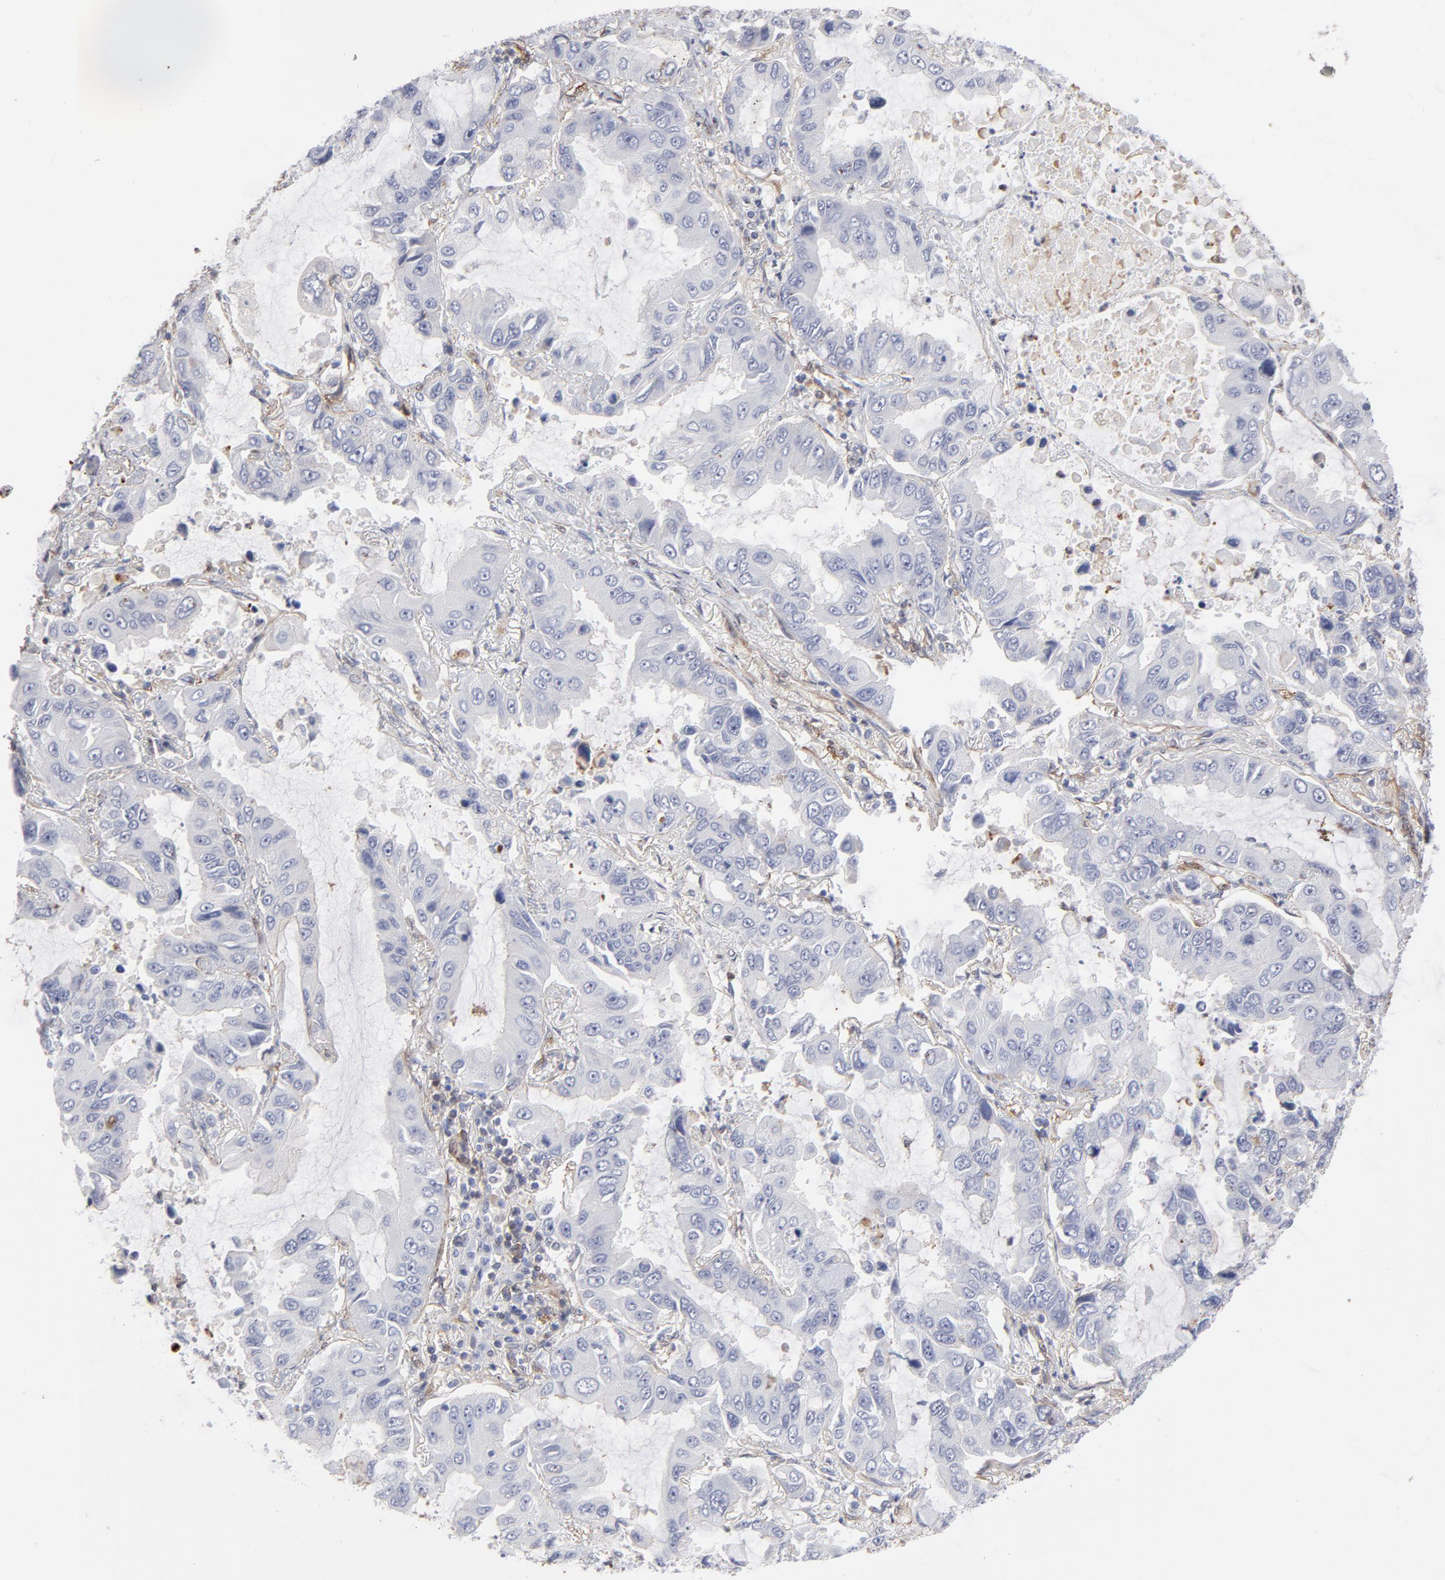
{"staining": {"intensity": "negative", "quantity": "none", "location": "none"}, "tissue": "lung cancer", "cell_type": "Tumor cells", "image_type": "cancer", "snomed": [{"axis": "morphology", "description": "Adenocarcinoma, NOS"}, {"axis": "topography", "description": "Lung"}], "caption": "The photomicrograph reveals no significant positivity in tumor cells of lung cancer.", "gene": "PXN", "patient": {"sex": "male", "age": 64}}